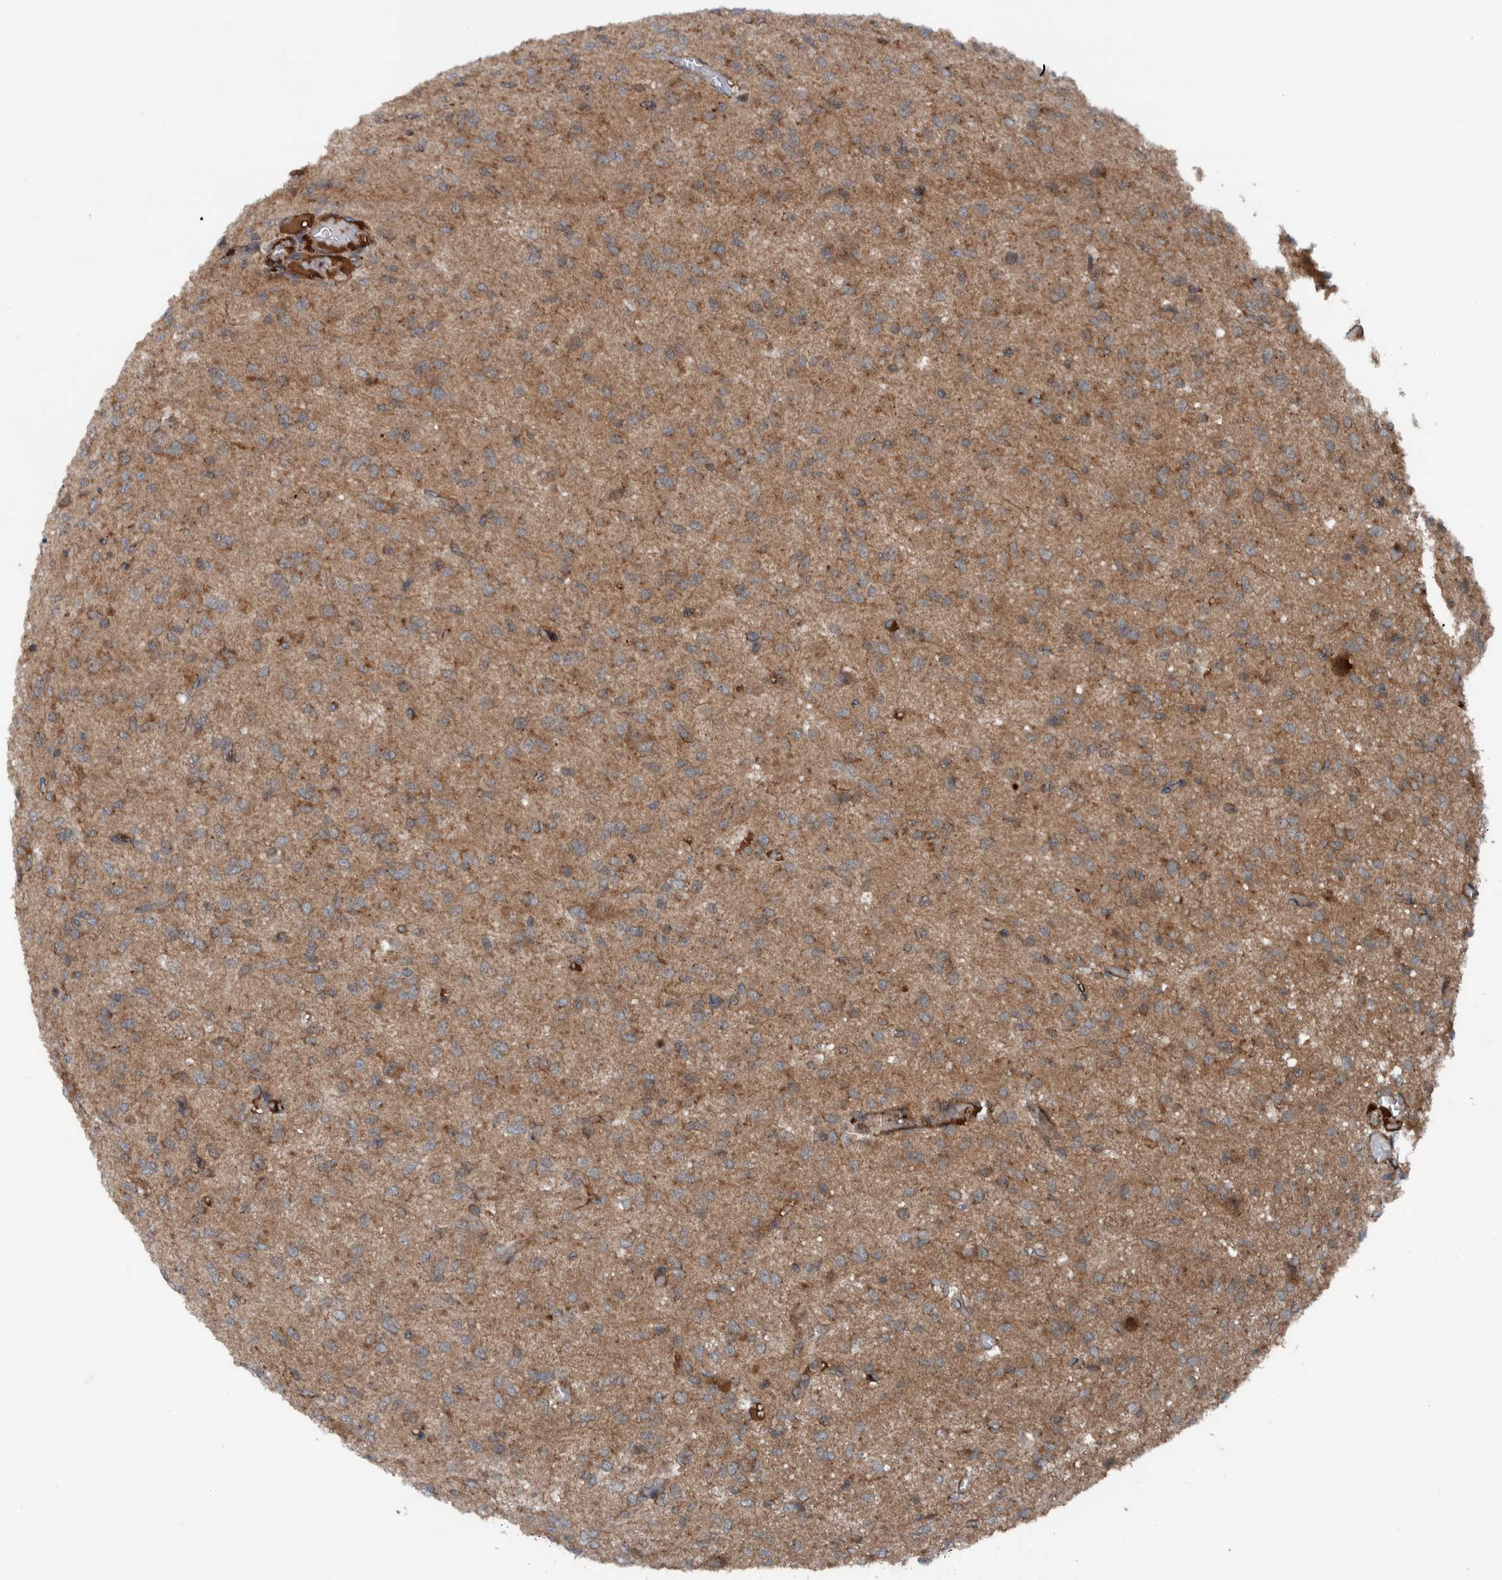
{"staining": {"intensity": "moderate", "quantity": ">75%", "location": "cytoplasmic/membranous"}, "tissue": "glioma", "cell_type": "Tumor cells", "image_type": "cancer", "snomed": [{"axis": "morphology", "description": "Glioma, malignant, High grade"}, {"axis": "topography", "description": "Brain"}], "caption": "The image demonstrates a brown stain indicating the presence of a protein in the cytoplasmic/membranous of tumor cells in malignant glioma (high-grade).", "gene": "CUEDC1", "patient": {"sex": "female", "age": 59}}